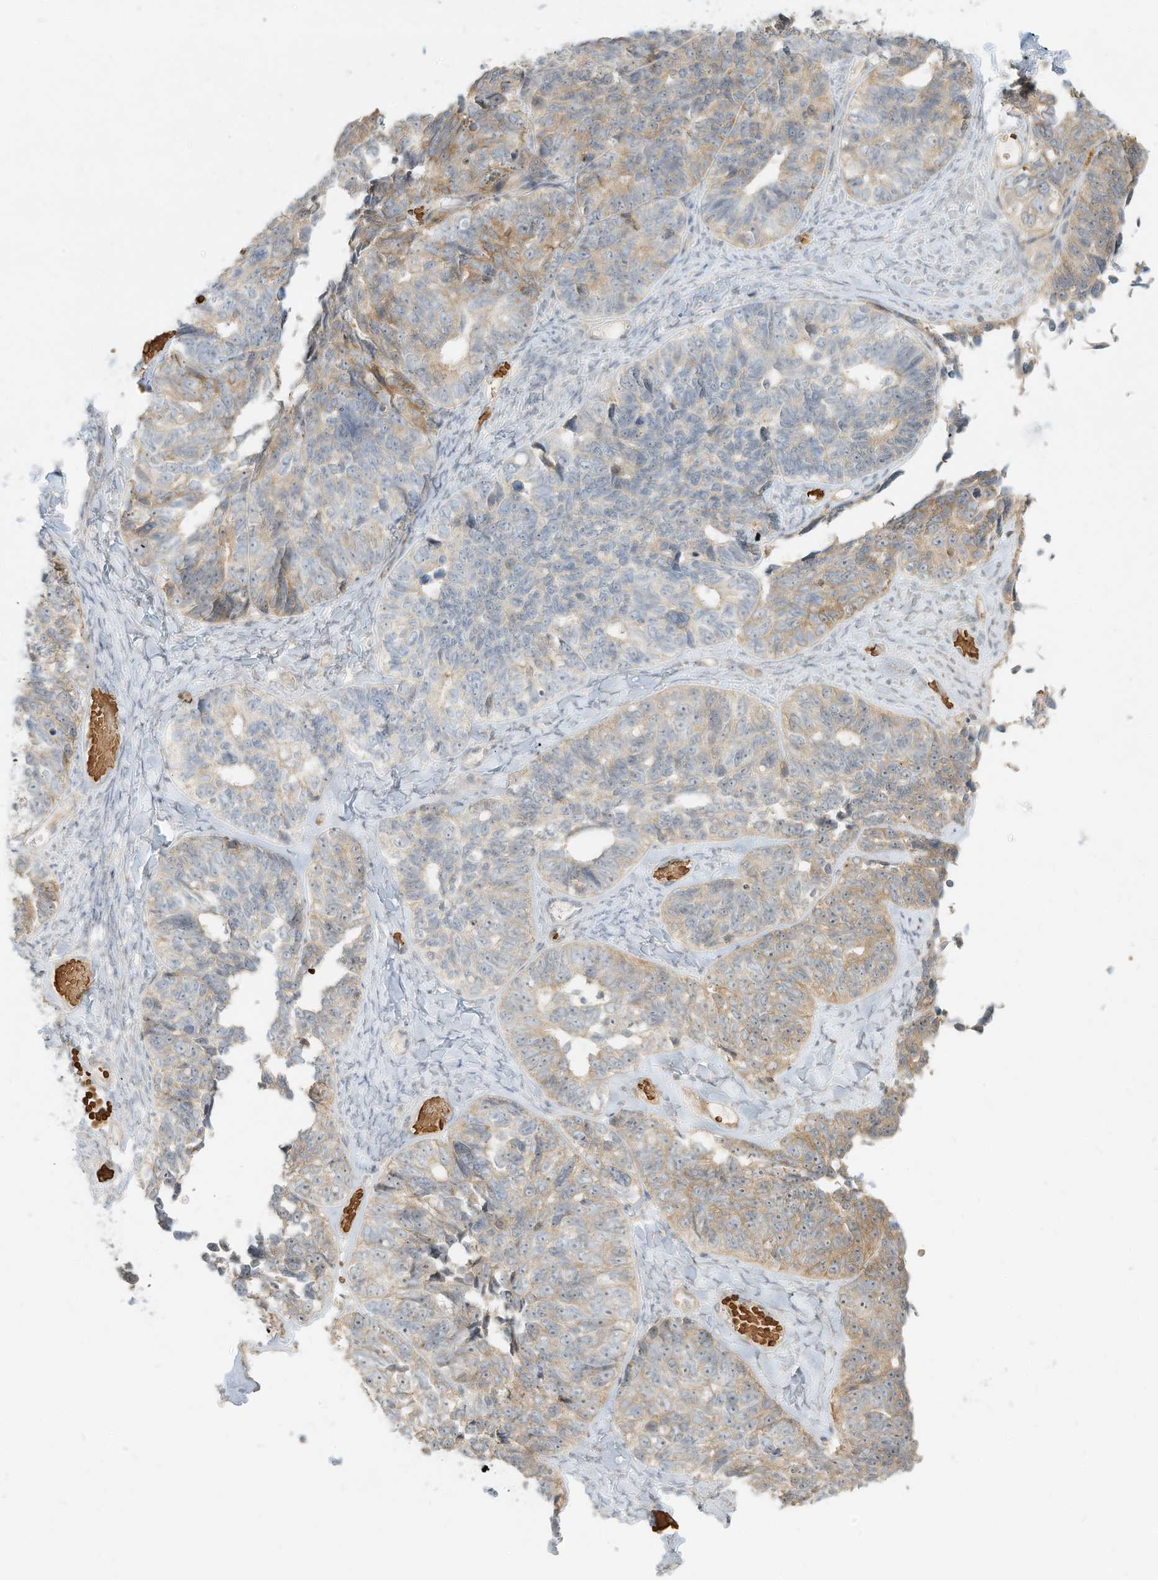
{"staining": {"intensity": "moderate", "quantity": "<25%", "location": "cytoplasmic/membranous"}, "tissue": "ovarian cancer", "cell_type": "Tumor cells", "image_type": "cancer", "snomed": [{"axis": "morphology", "description": "Cystadenocarcinoma, serous, NOS"}, {"axis": "topography", "description": "Ovary"}], "caption": "Immunohistochemistry (IHC) of serous cystadenocarcinoma (ovarian) exhibits low levels of moderate cytoplasmic/membranous staining in about <25% of tumor cells. The protein of interest is stained brown, and the nuclei are stained in blue (DAB IHC with brightfield microscopy, high magnification).", "gene": "OFD1", "patient": {"sex": "female", "age": 79}}